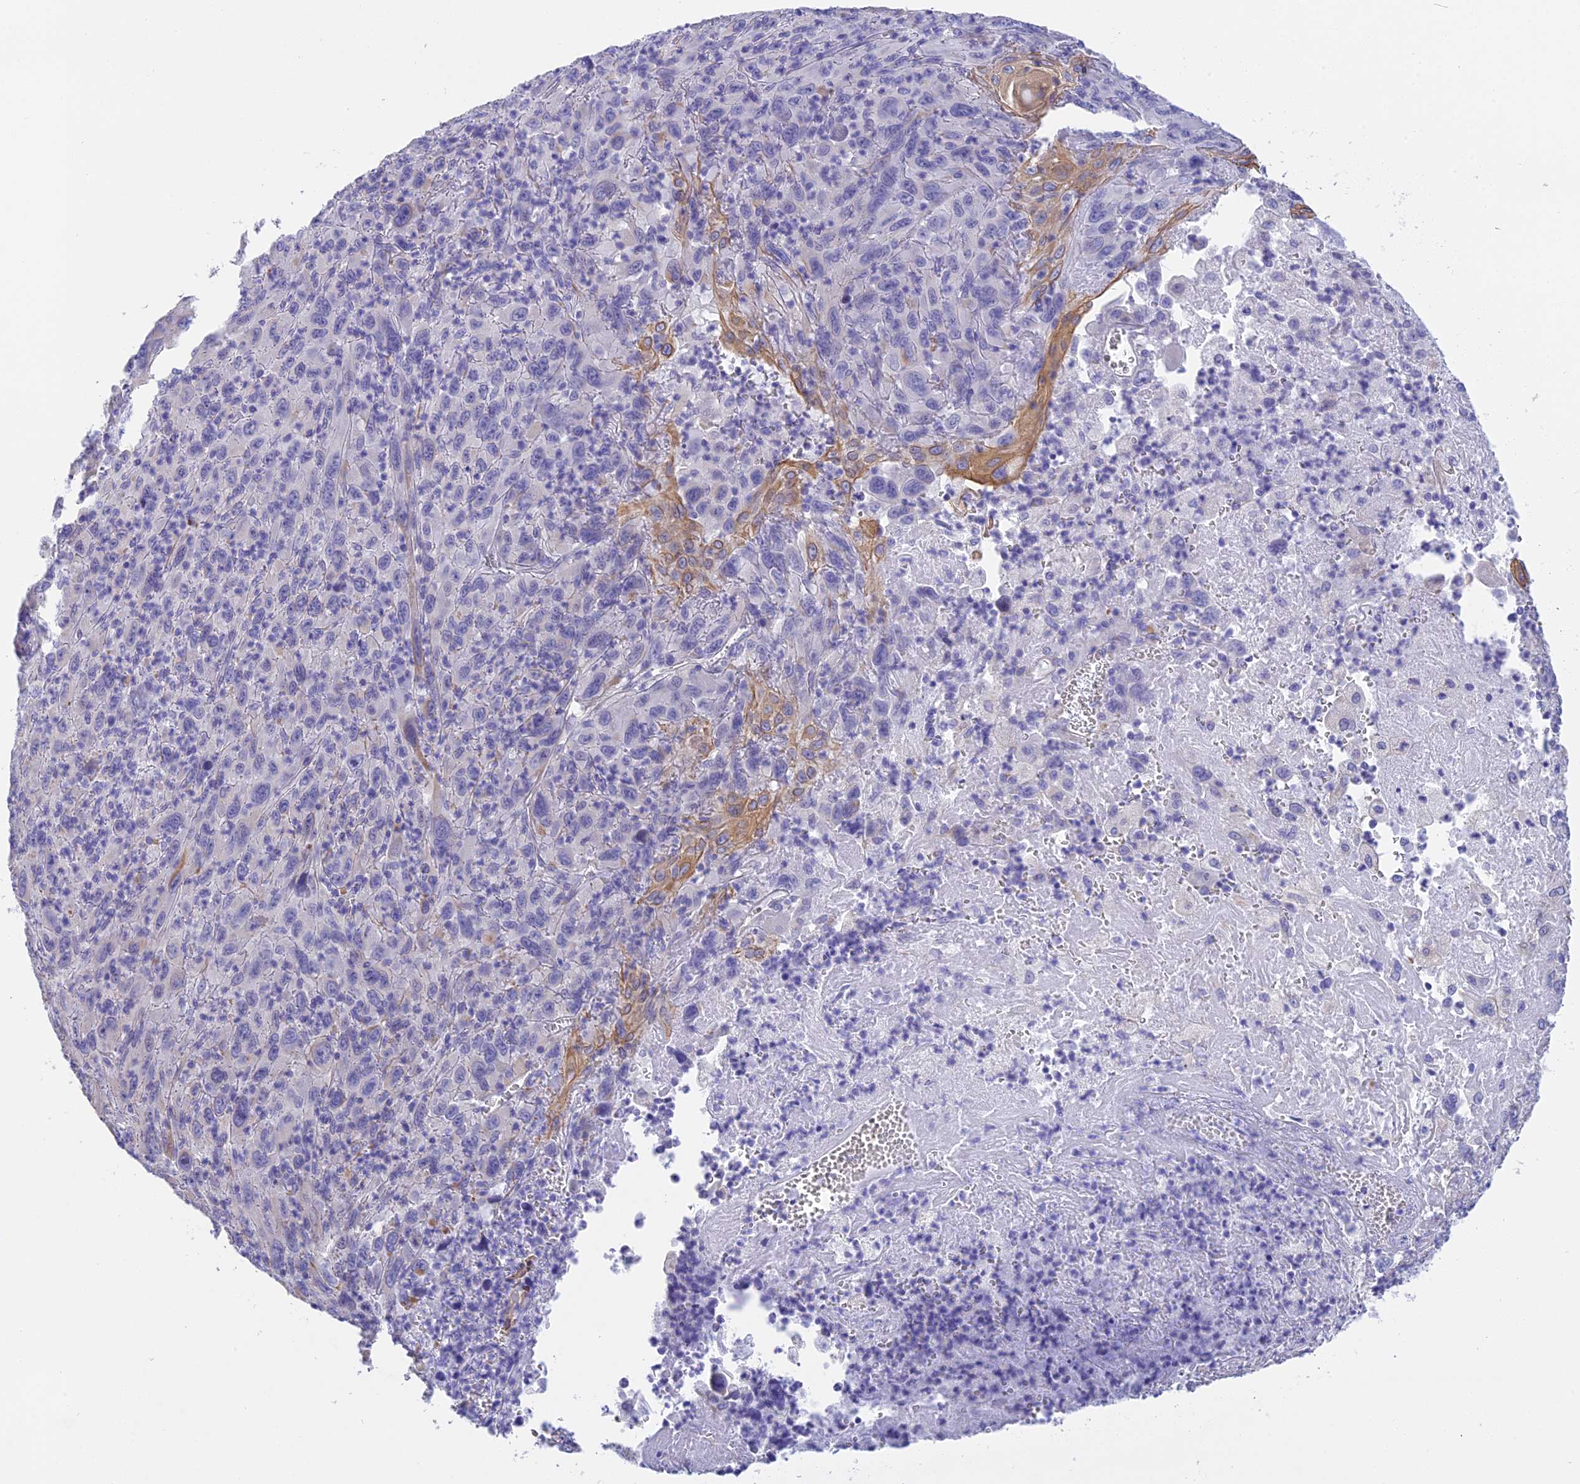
{"staining": {"intensity": "negative", "quantity": "none", "location": "none"}, "tissue": "melanoma", "cell_type": "Tumor cells", "image_type": "cancer", "snomed": [{"axis": "morphology", "description": "Malignant melanoma, Metastatic site"}, {"axis": "topography", "description": "Skin"}], "caption": "There is no significant expression in tumor cells of melanoma.", "gene": "TACSTD2", "patient": {"sex": "female", "age": 56}}